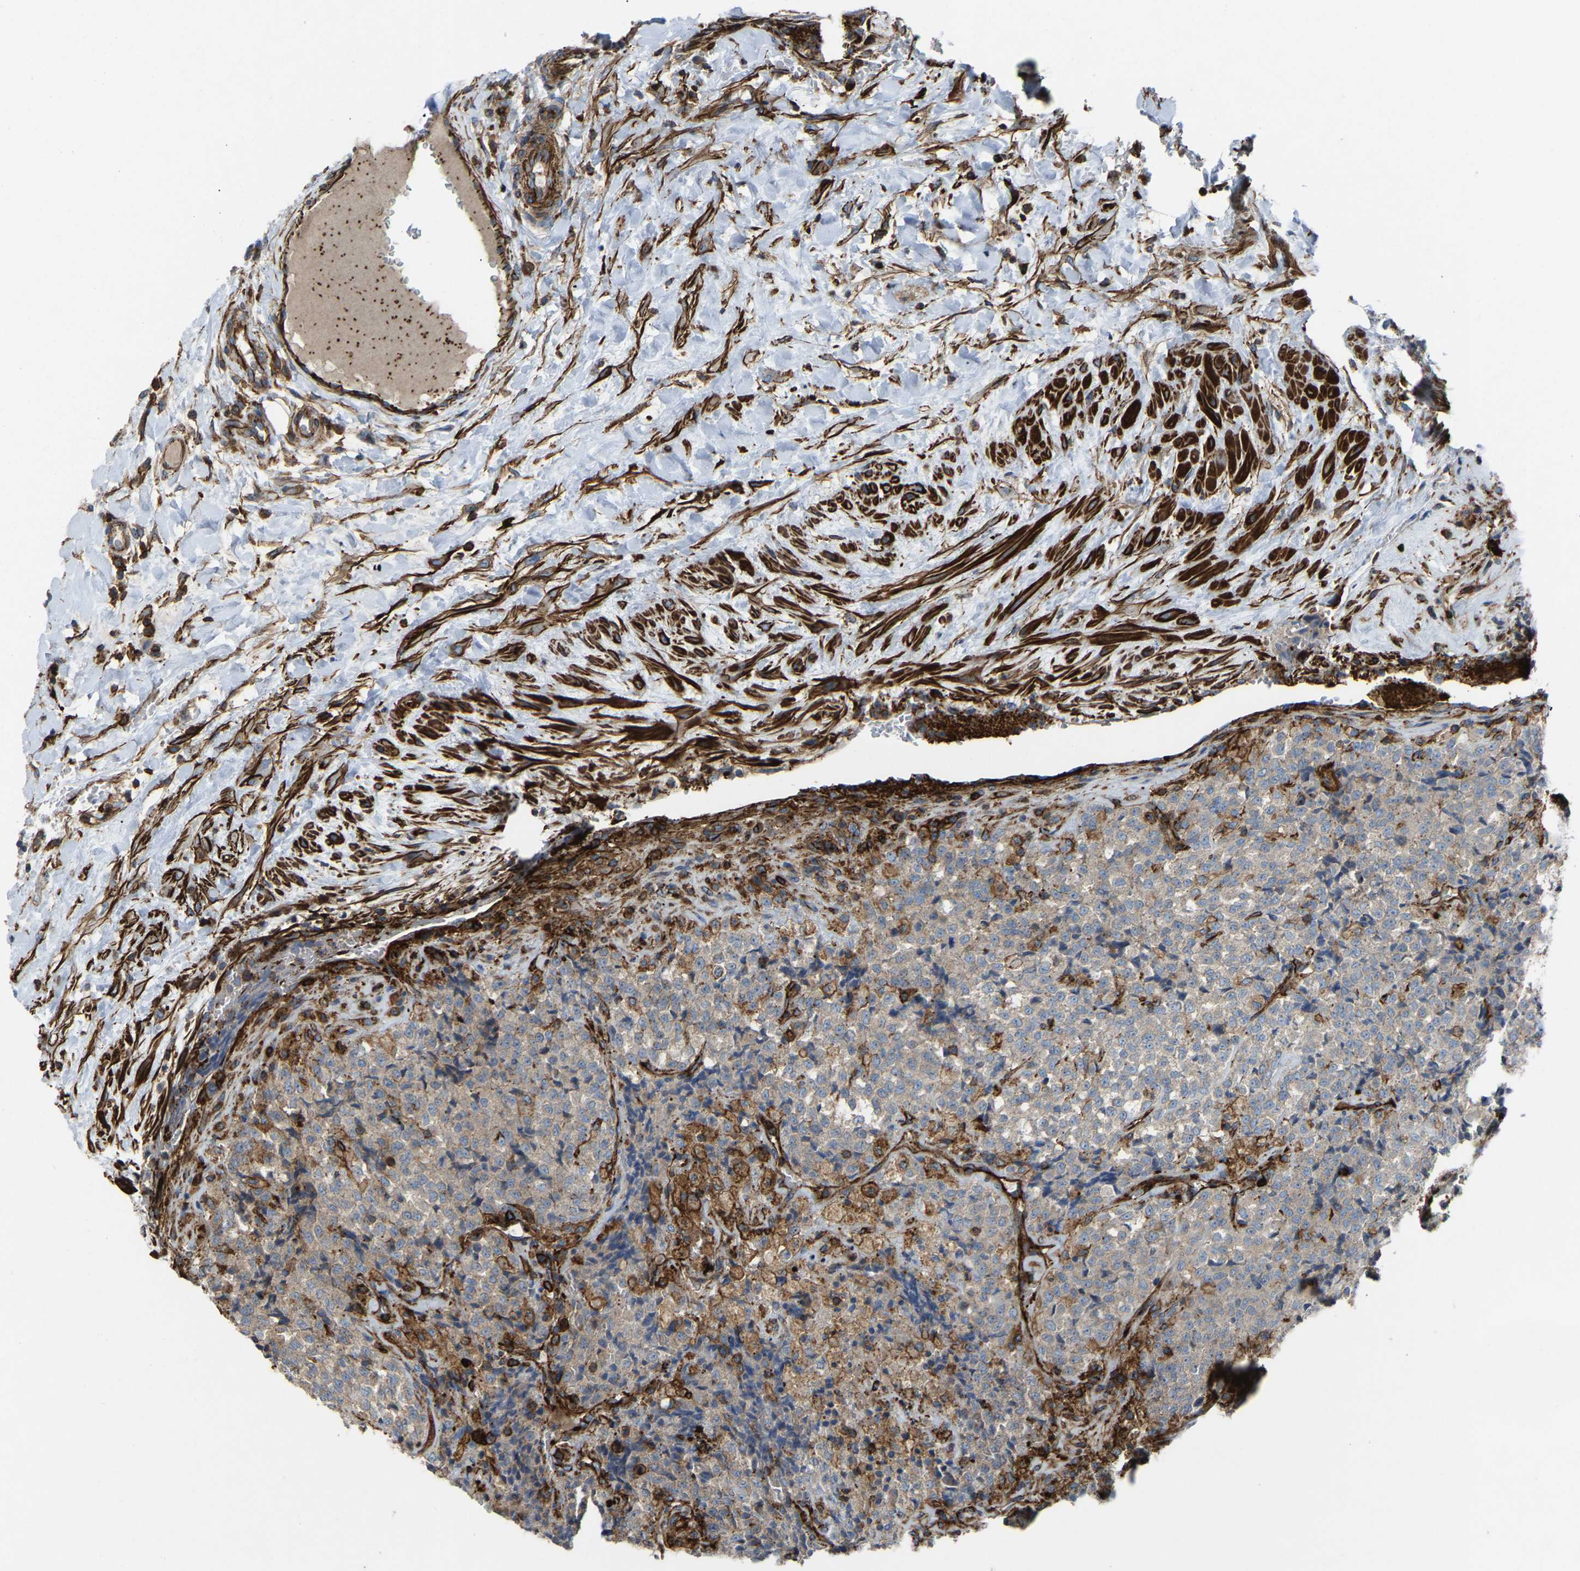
{"staining": {"intensity": "negative", "quantity": "none", "location": "none"}, "tissue": "testis cancer", "cell_type": "Tumor cells", "image_type": "cancer", "snomed": [{"axis": "morphology", "description": "Seminoma, NOS"}, {"axis": "topography", "description": "Testis"}], "caption": "An image of human testis cancer (seminoma) is negative for staining in tumor cells. (DAB (3,3'-diaminobenzidine) immunohistochemistry with hematoxylin counter stain).", "gene": "AGPAT2", "patient": {"sex": "male", "age": 59}}